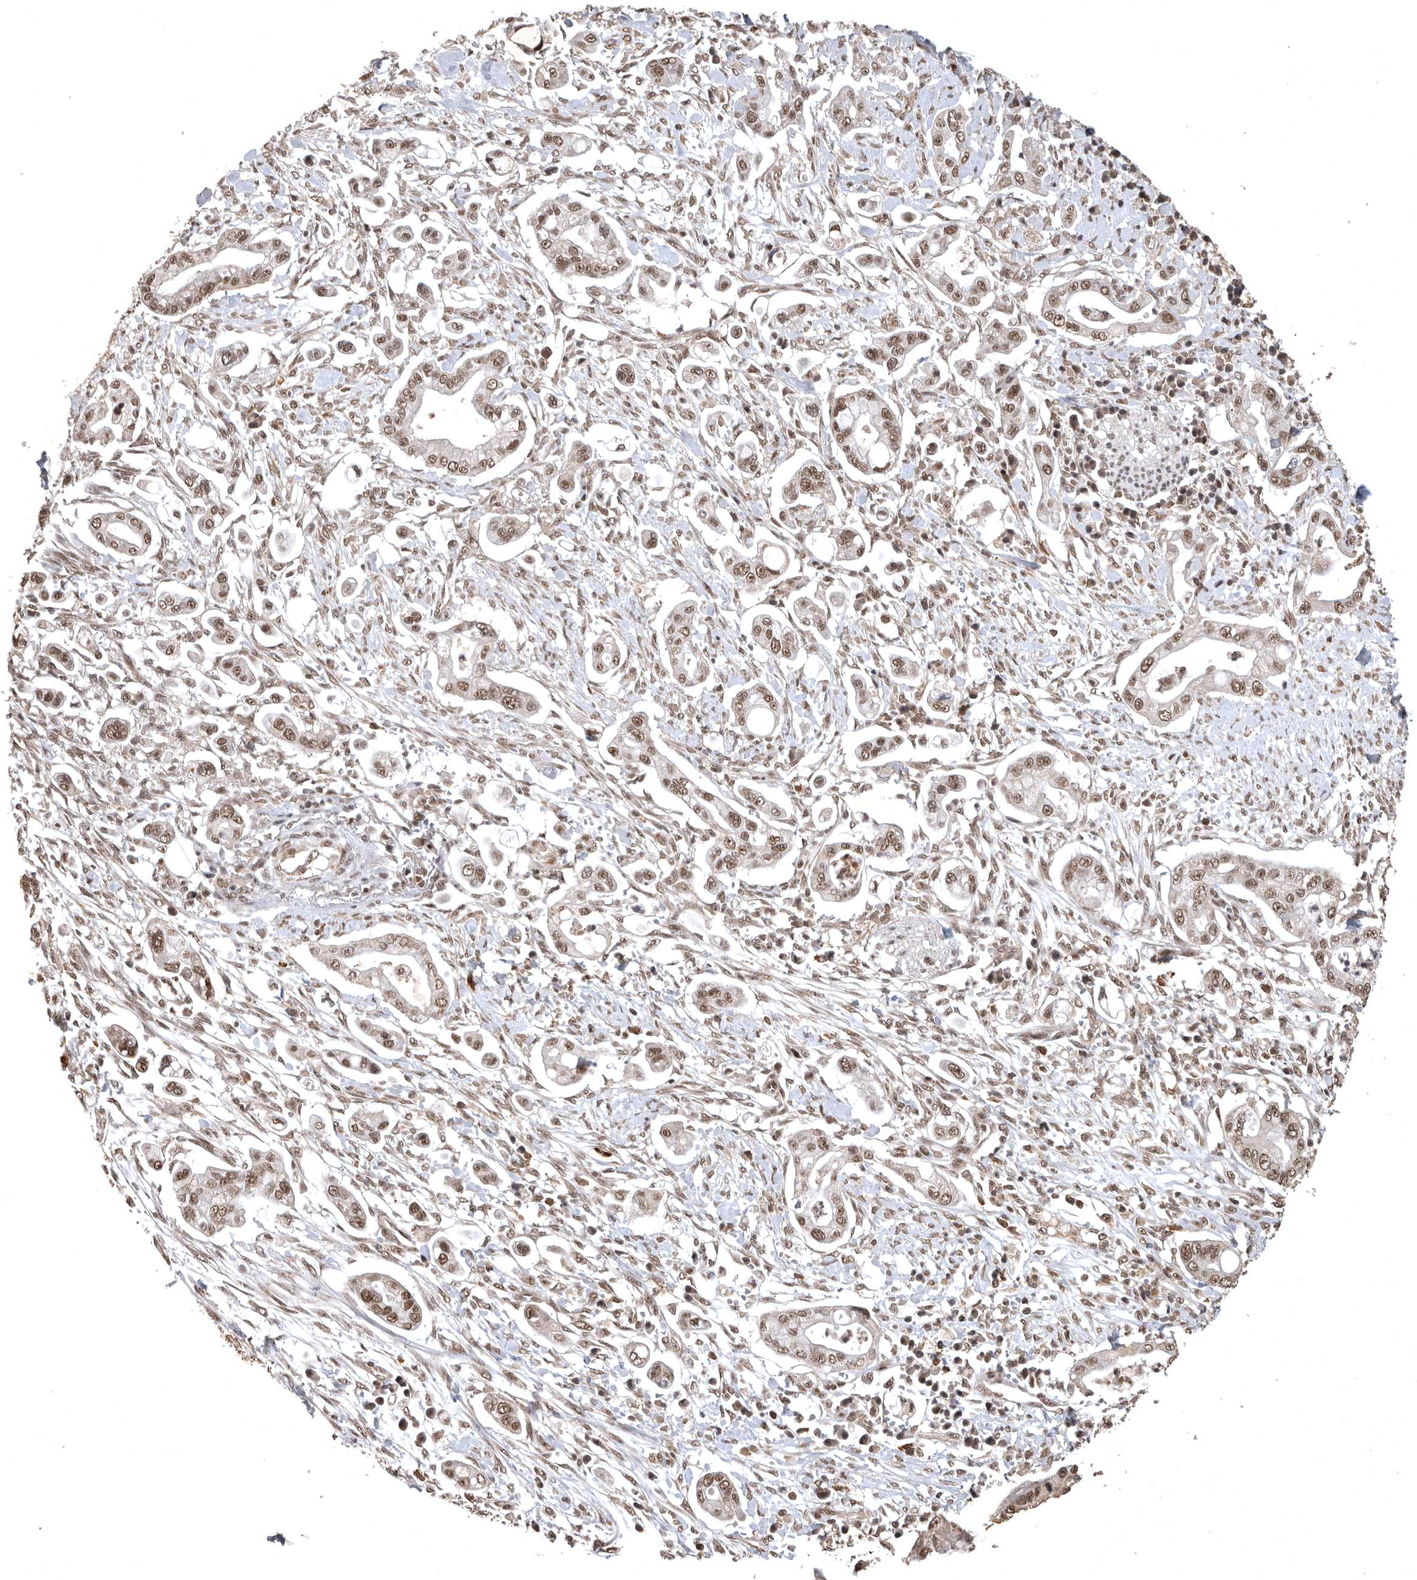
{"staining": {"intensity": "moderate", "quantity": ">75%", "location": "nuclear"}, "tissue": "pancreatic cancer", "cell_type": "Tumor cells", "image_type": "cancer", "snomed": [{"axis": "morphology", "description": "Adenocarcinoma, NOS"}, {"axis": "topography", "description": "Pancreas"}], "caption": "Protein analysis of pancreatic cancer tissue shows moderate nuclear expression in about >75% of tumor cells.", "gene": "CBLL1", "patient": {"sex": "male", "age": 68}}